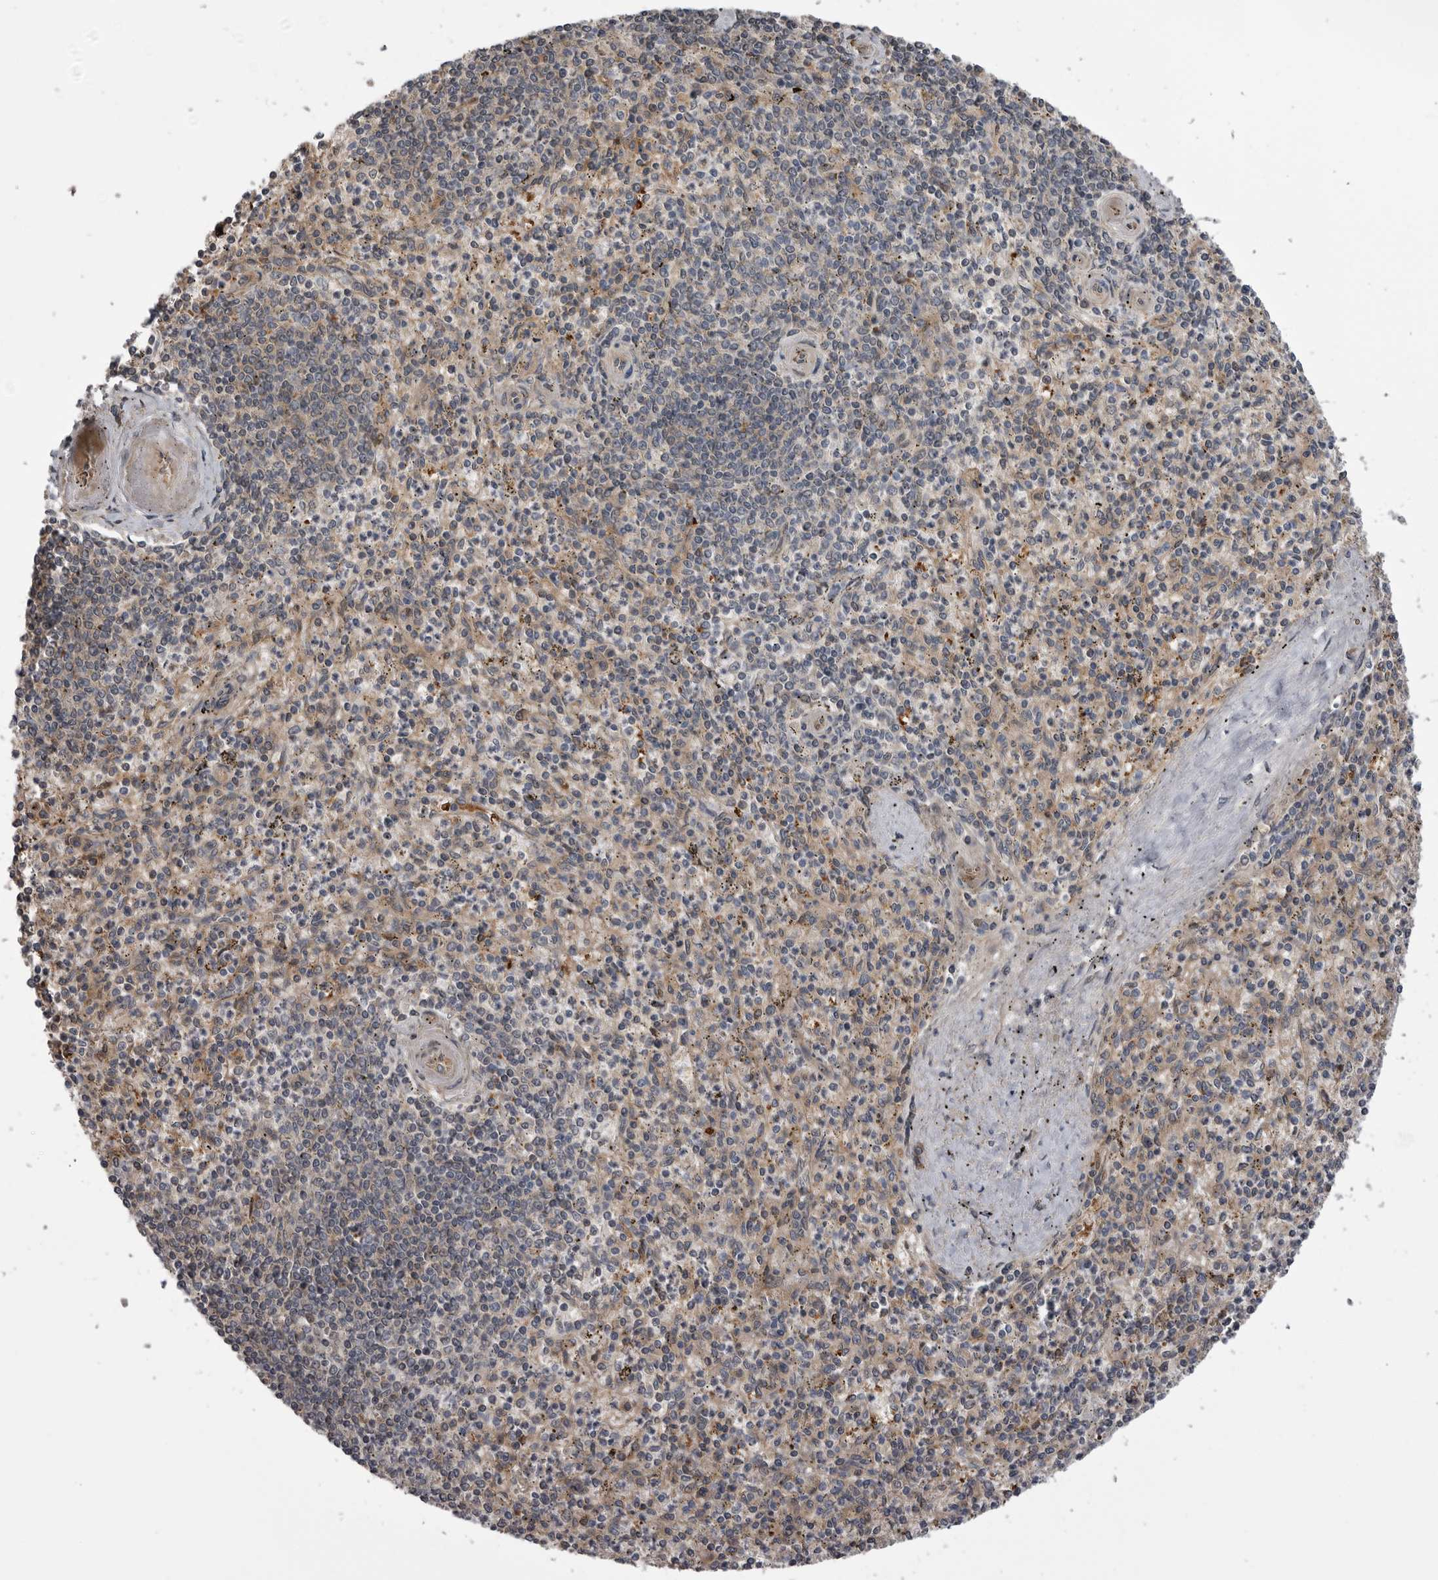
{"staining": {"intensity": "moderate", "quantity": "<25%", "location": "cytoplasmic/membranous"}, "tissue": "spleen", "cell_type": "Cells in red pulp", "image_type": "normal", "snomed": [{"axis": "morphology", "description": "Normal tissue, NOS"}, {"axis": "topography", "description": "Spleen"}], "caption": "Immunohistochemistry staining of unremarkable spleen, which shows low levels of moderate cytoplasmic/membranous expression in approximately <25% of cells in red pulp indicating moderate cytoplasmic/membranous protein staining. The staining was performed using DAB (brown) for protein detection and nuclei were counterstained in hematoxylin (blue).", "gene": "RAB3GAP2", "patient": {"sex": "male", "age": 72}}